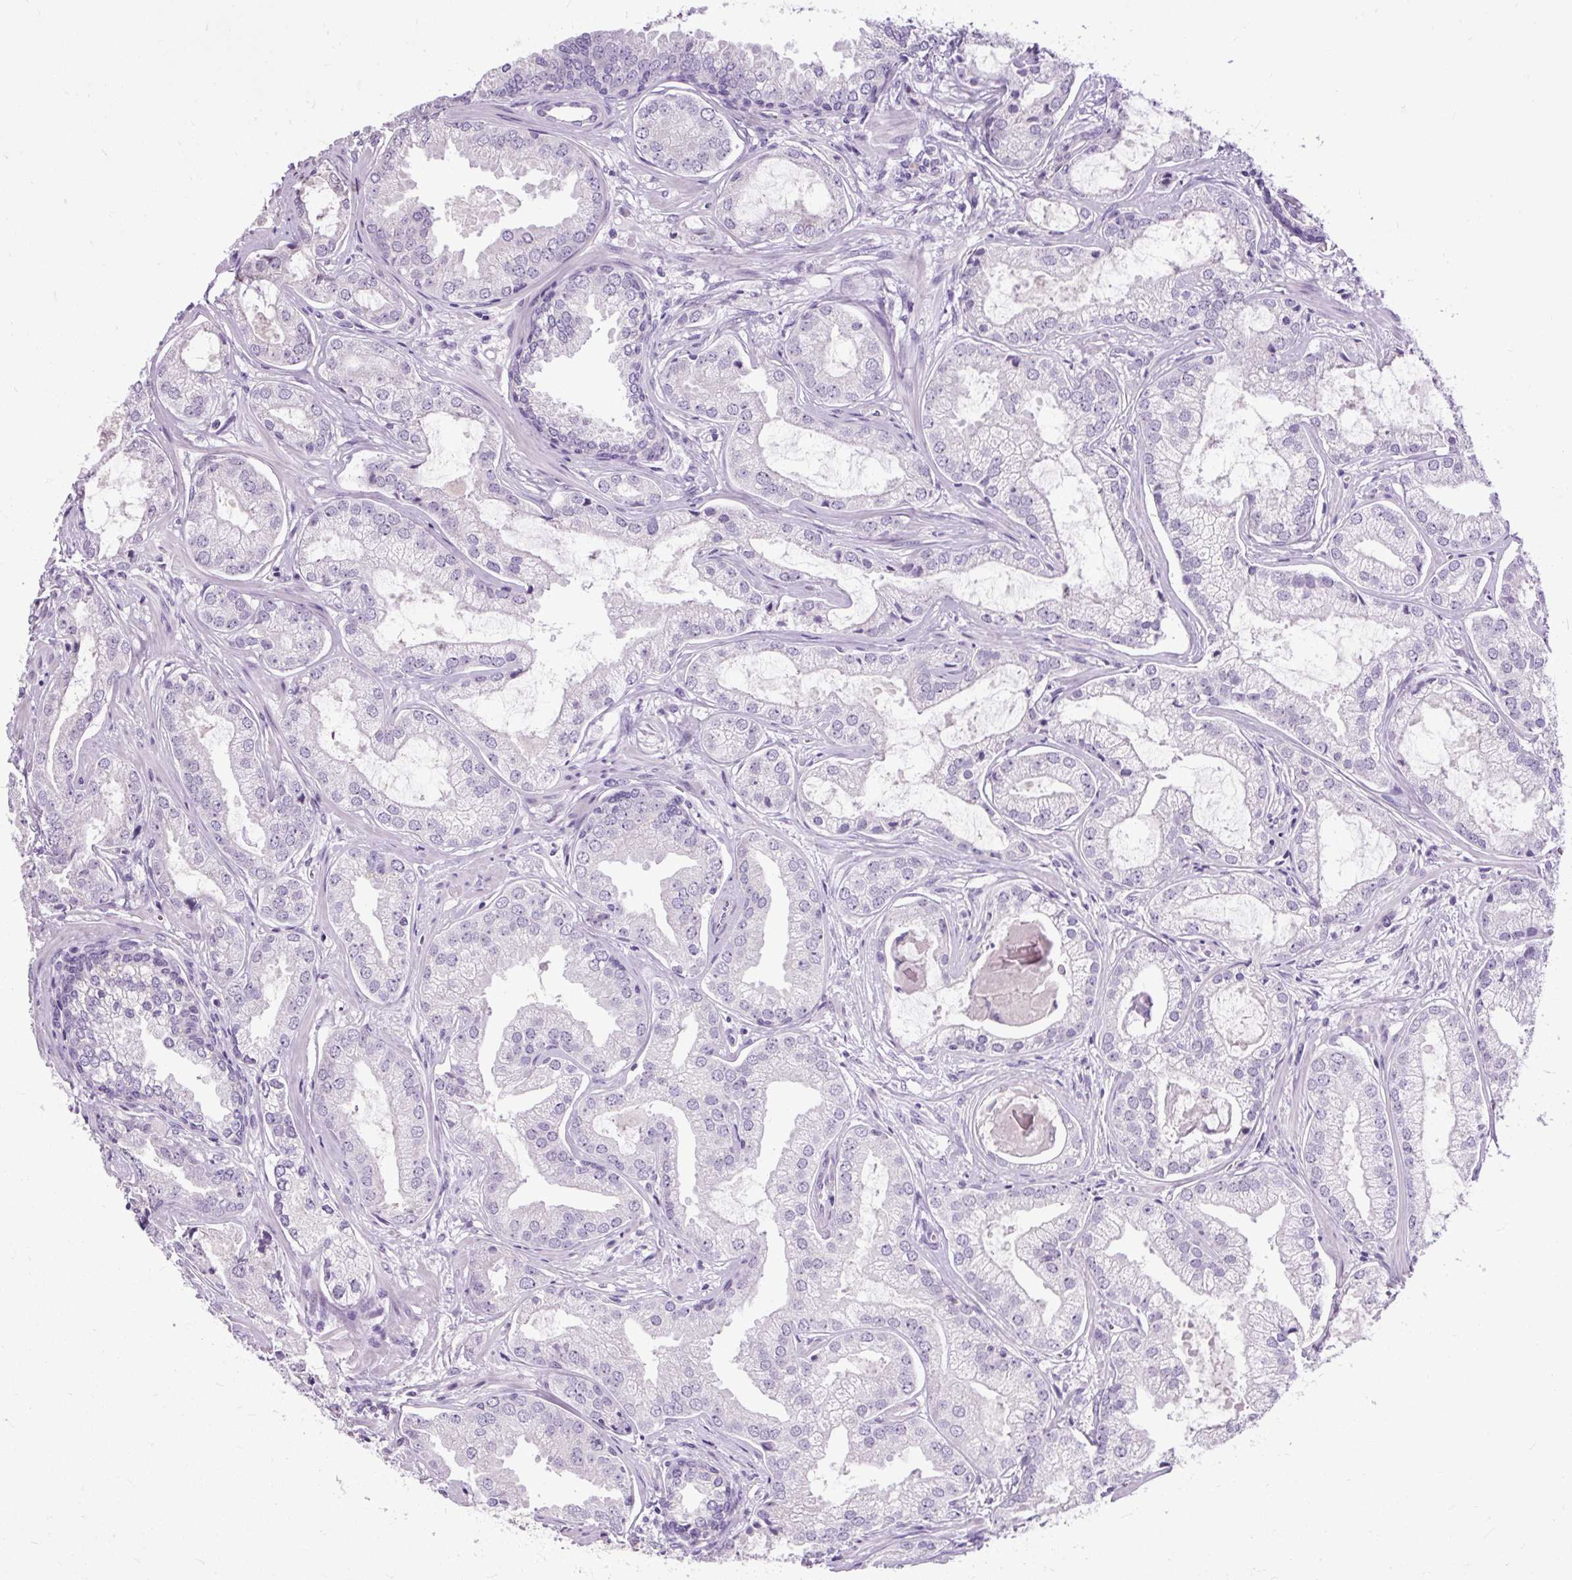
{"staining": {"intensity": "negative", "quantity": "none", "location": "none"}, "tissue": "prostate cancer", "cell_type": "Tumor cells", "image_type": "cancer", "snomed": [{"axis": "morphology", "description": "Adenocarcinoma, Medium grade"}, {"axis": "topography", "description": "Prostate"}], "caption": "High power microscopy micrograph of an immunohistochemistry photomicrograph of prostate adenocarcinoma (medium-grade), revealing no significant positivity in tumor cells.", "gene": "FABP7", "patient": {"sex": "male", "age": 57}}